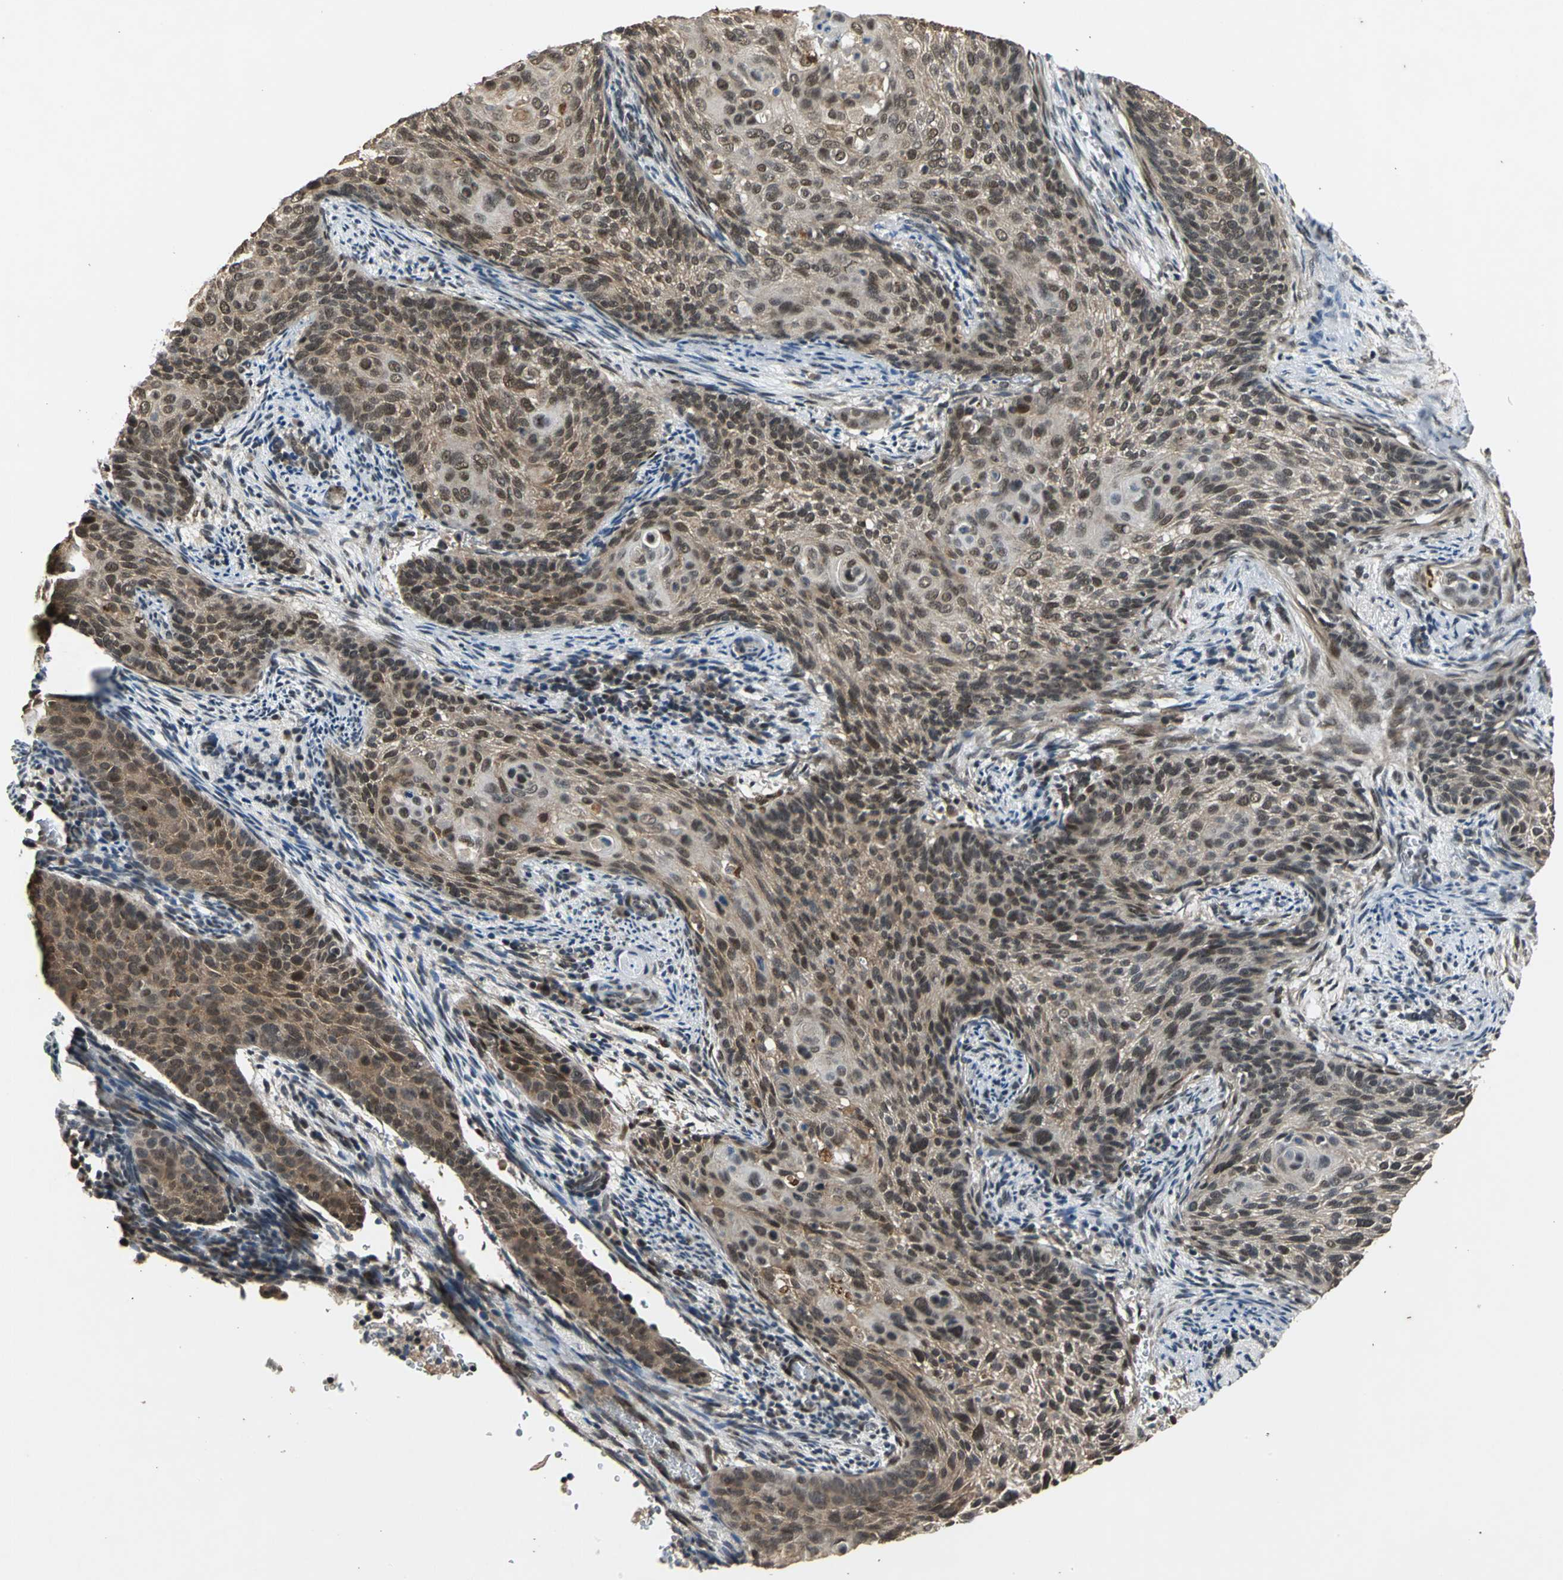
{"staining": {"intensity": "weak", "quantity": "25%-75%", "location": "cytoplasmic/membranous"}, "tissue": "cervical cancer", "cell_type": "Tumor cells", "image_type": "cancer", "snomed": [{"axis": "morphology", "description": "Squamous cell carcinoma, NOS"}, {"axis": "topography", "description": "Cervix"}], "caption": "IHC photomicrograph of neoplastic tissue: human squamous cell carcinoma (cervical) stained using immunohistochemistry (IHC) shows low levels of weak protein expression localized specifically in the cytoplasmic/membranous of tumor cells, appearing as a cytoplasmic/membranous brown color.", "gene": "NOTCH3", "patient": {"sex": "female", "age": 33}}